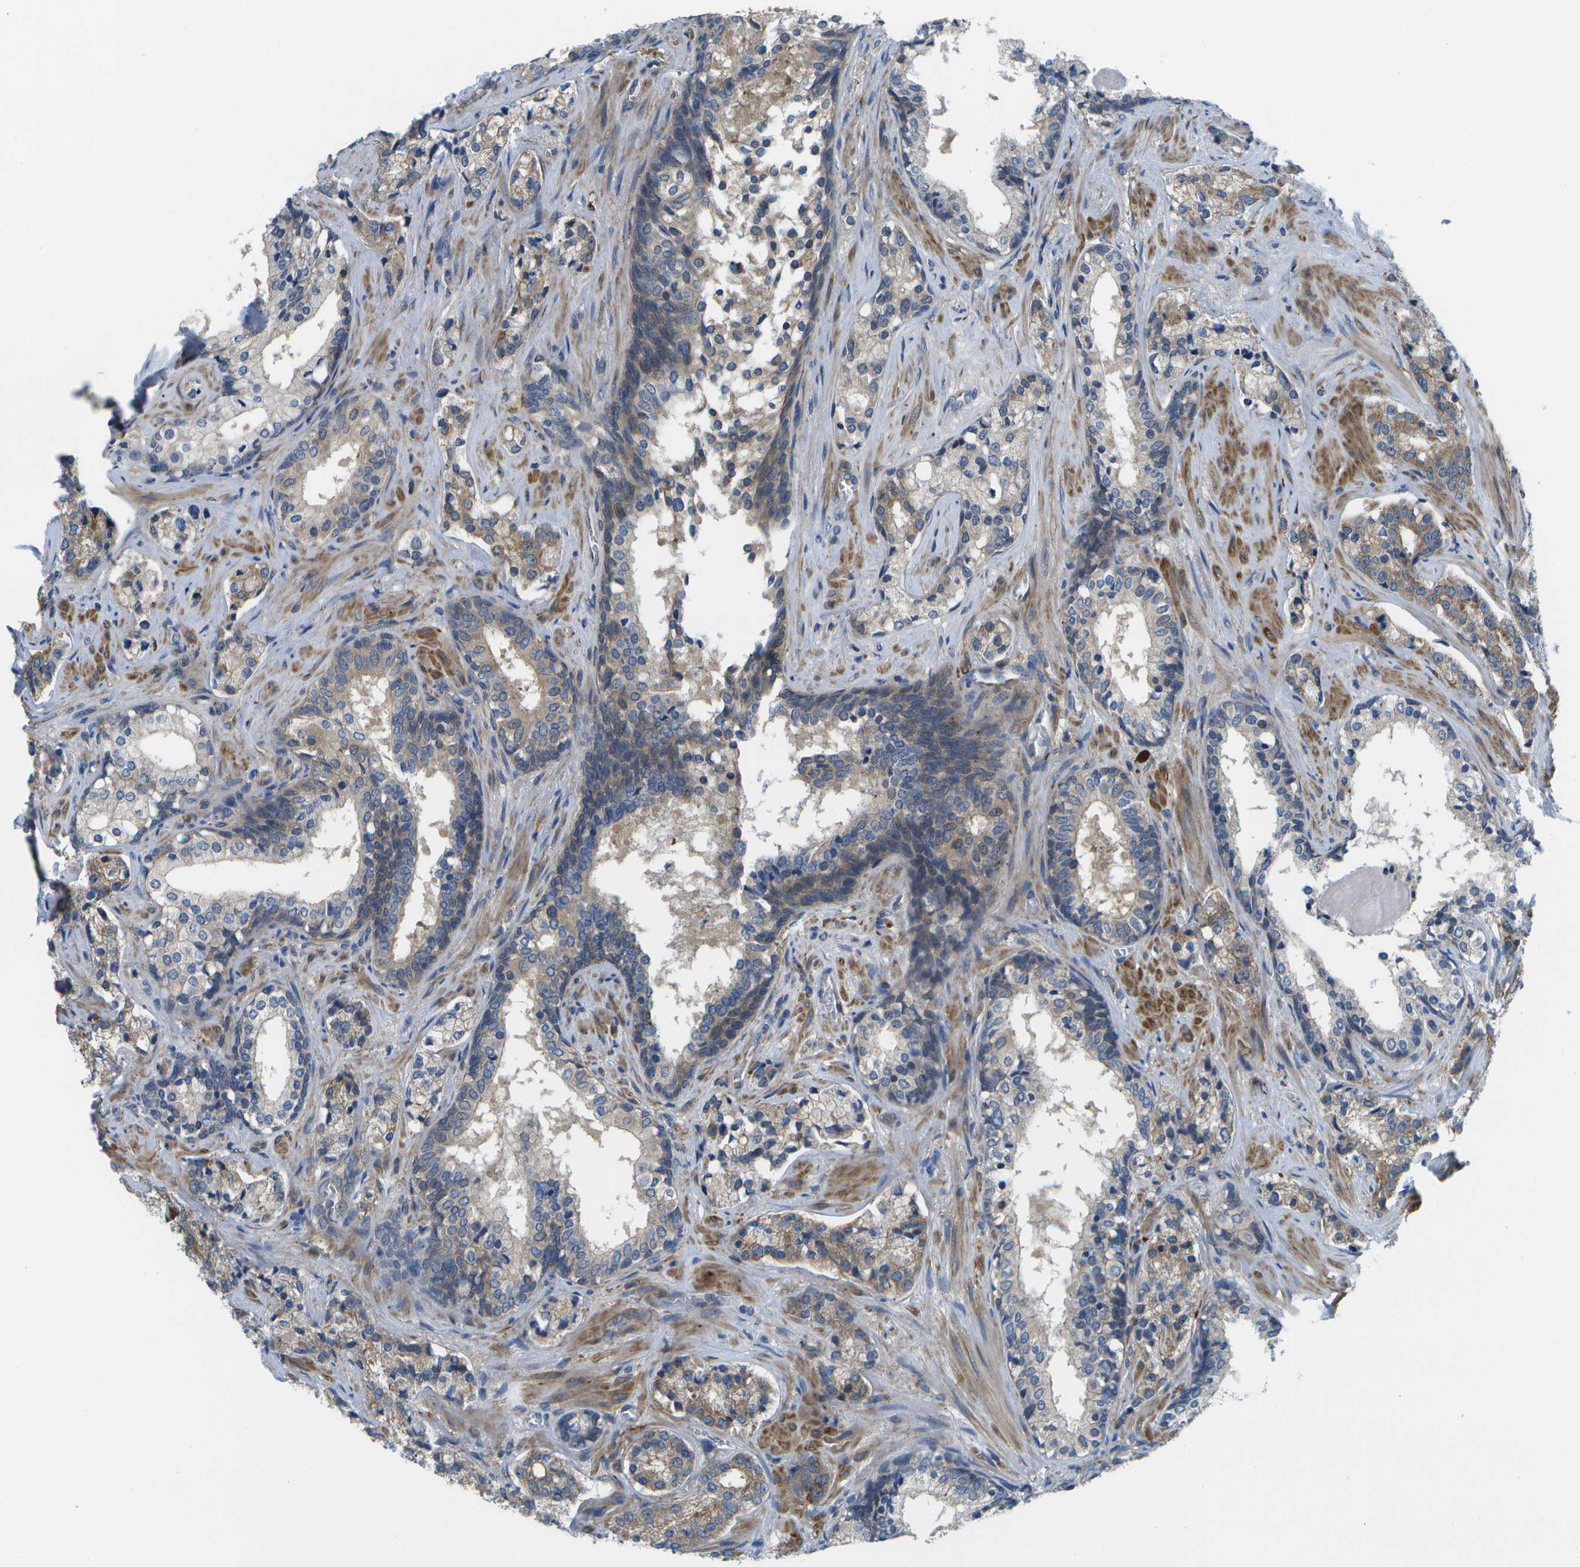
{"staining": {"intensity": "moderate", "quantity": ">75%", "location": "cytoplasmic/membranous"}, "tissue": "prostate cancer", "cell_type": "Tumor cells", "image_type": "cancer", "snomed": [{"axis": "morphology", "description": "Adenocarcinoma, High grade"}, {"axis": "topography", "description": "Prostate"}], "caption": "An immunohistochemistry photomicrograph of tumor tissue is shown. Protein staining in brown labels moderate cytoplasmic/membranous positivity in prostate cancer (high-grade adenocarcinoma) within tumor cells.", "gene": "P3H1", "patient": {"sex": "male", "age": 60}}